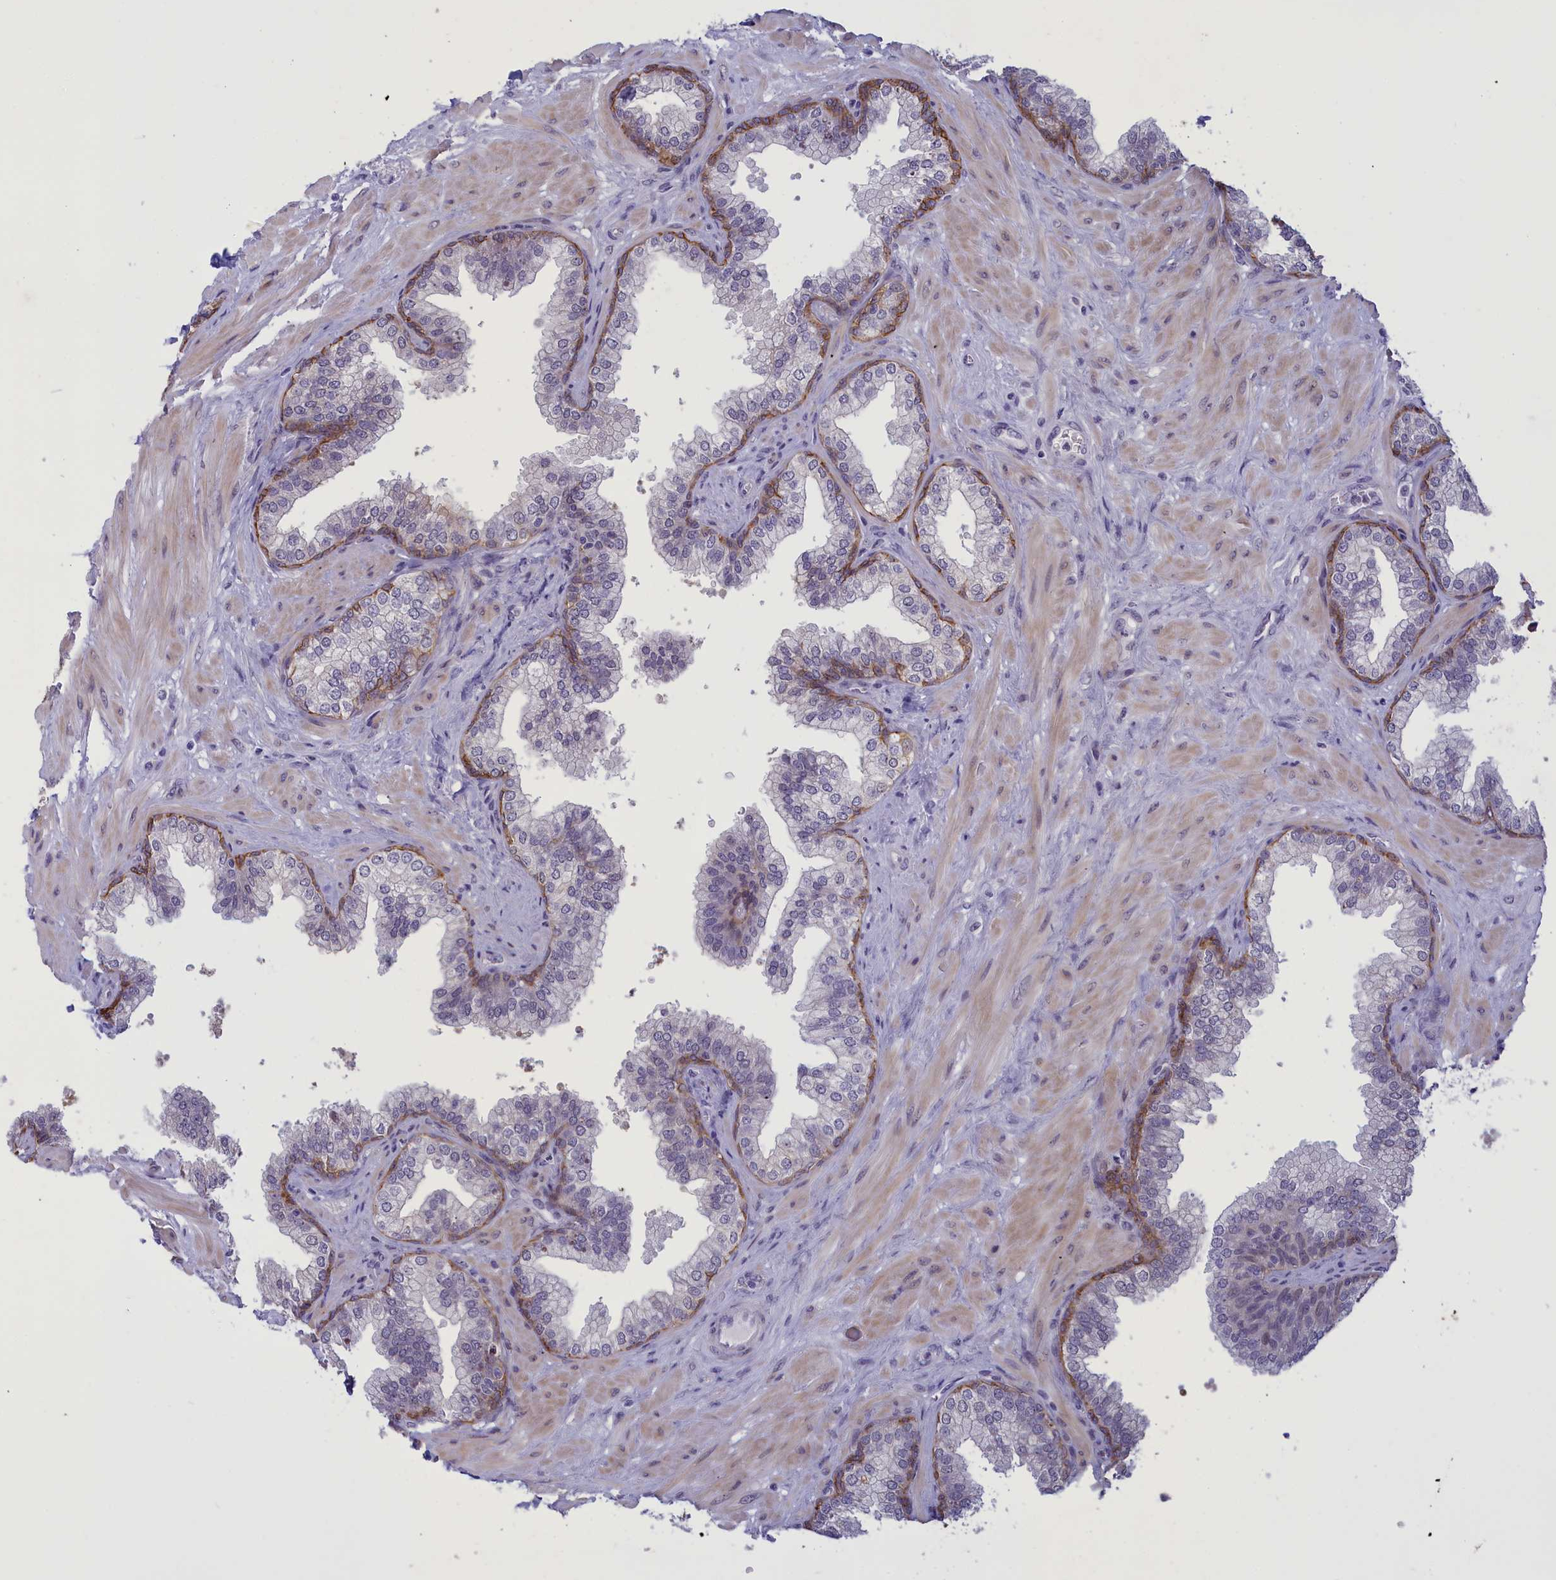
{"staining": {"intensity": "negative", "quantity": "none", "location": "none"}, "tissue": "prostate", "cell_type": "Glandular cells", "image_type": "normal", "snomed": [{"axis": "morphology", "description": "Normal tissue, NOS"}, {"axis": "topography", "description": "Prostate"}], "caption": "Immunohistochemical staining of unremarkable prostate exhibits no significant staining in glandular cells.", "gene": "ELOA2", "patient": {"sex": "male", "age": 60}}